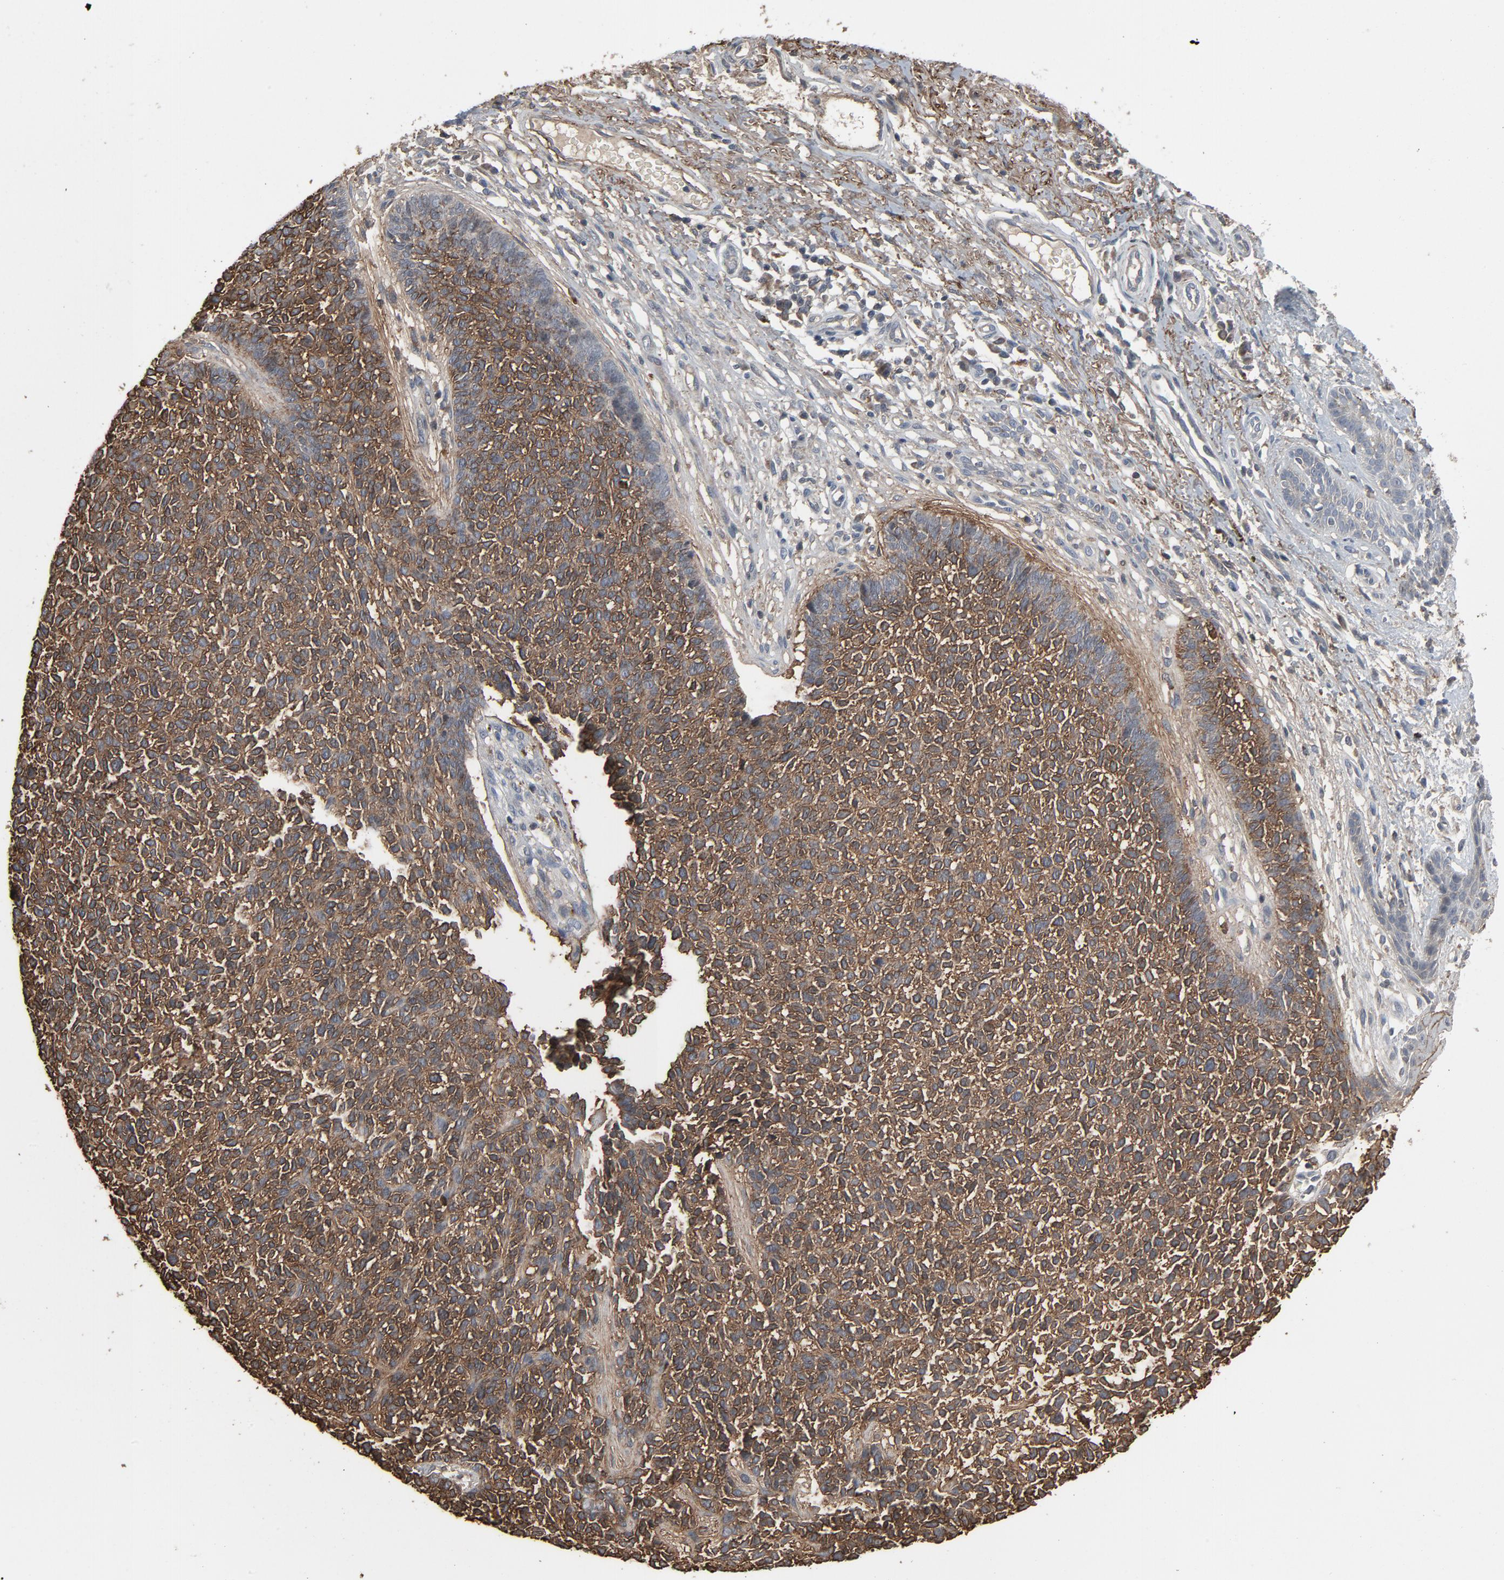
{"staining": {"intensity": "moderate", "quantity": ">75%", "location": "cytoplasmic/membranous"}, "tissue": "skin cancer", "cell_type": "Tumor cells", "image_type": "cancer", "snomed": [{"axis": "morphology", "description": "Basal cell carcinoma"}, {"axis": "topography", "description": "Skin"}], "caption": "A medium amount of moderate cytoplasmic/membranous expression is appreciated in about >75% of tumor cells in skin cancer tissue.", "gene": "PDZD4", "patient": {"sex": "female", "age": 84}}